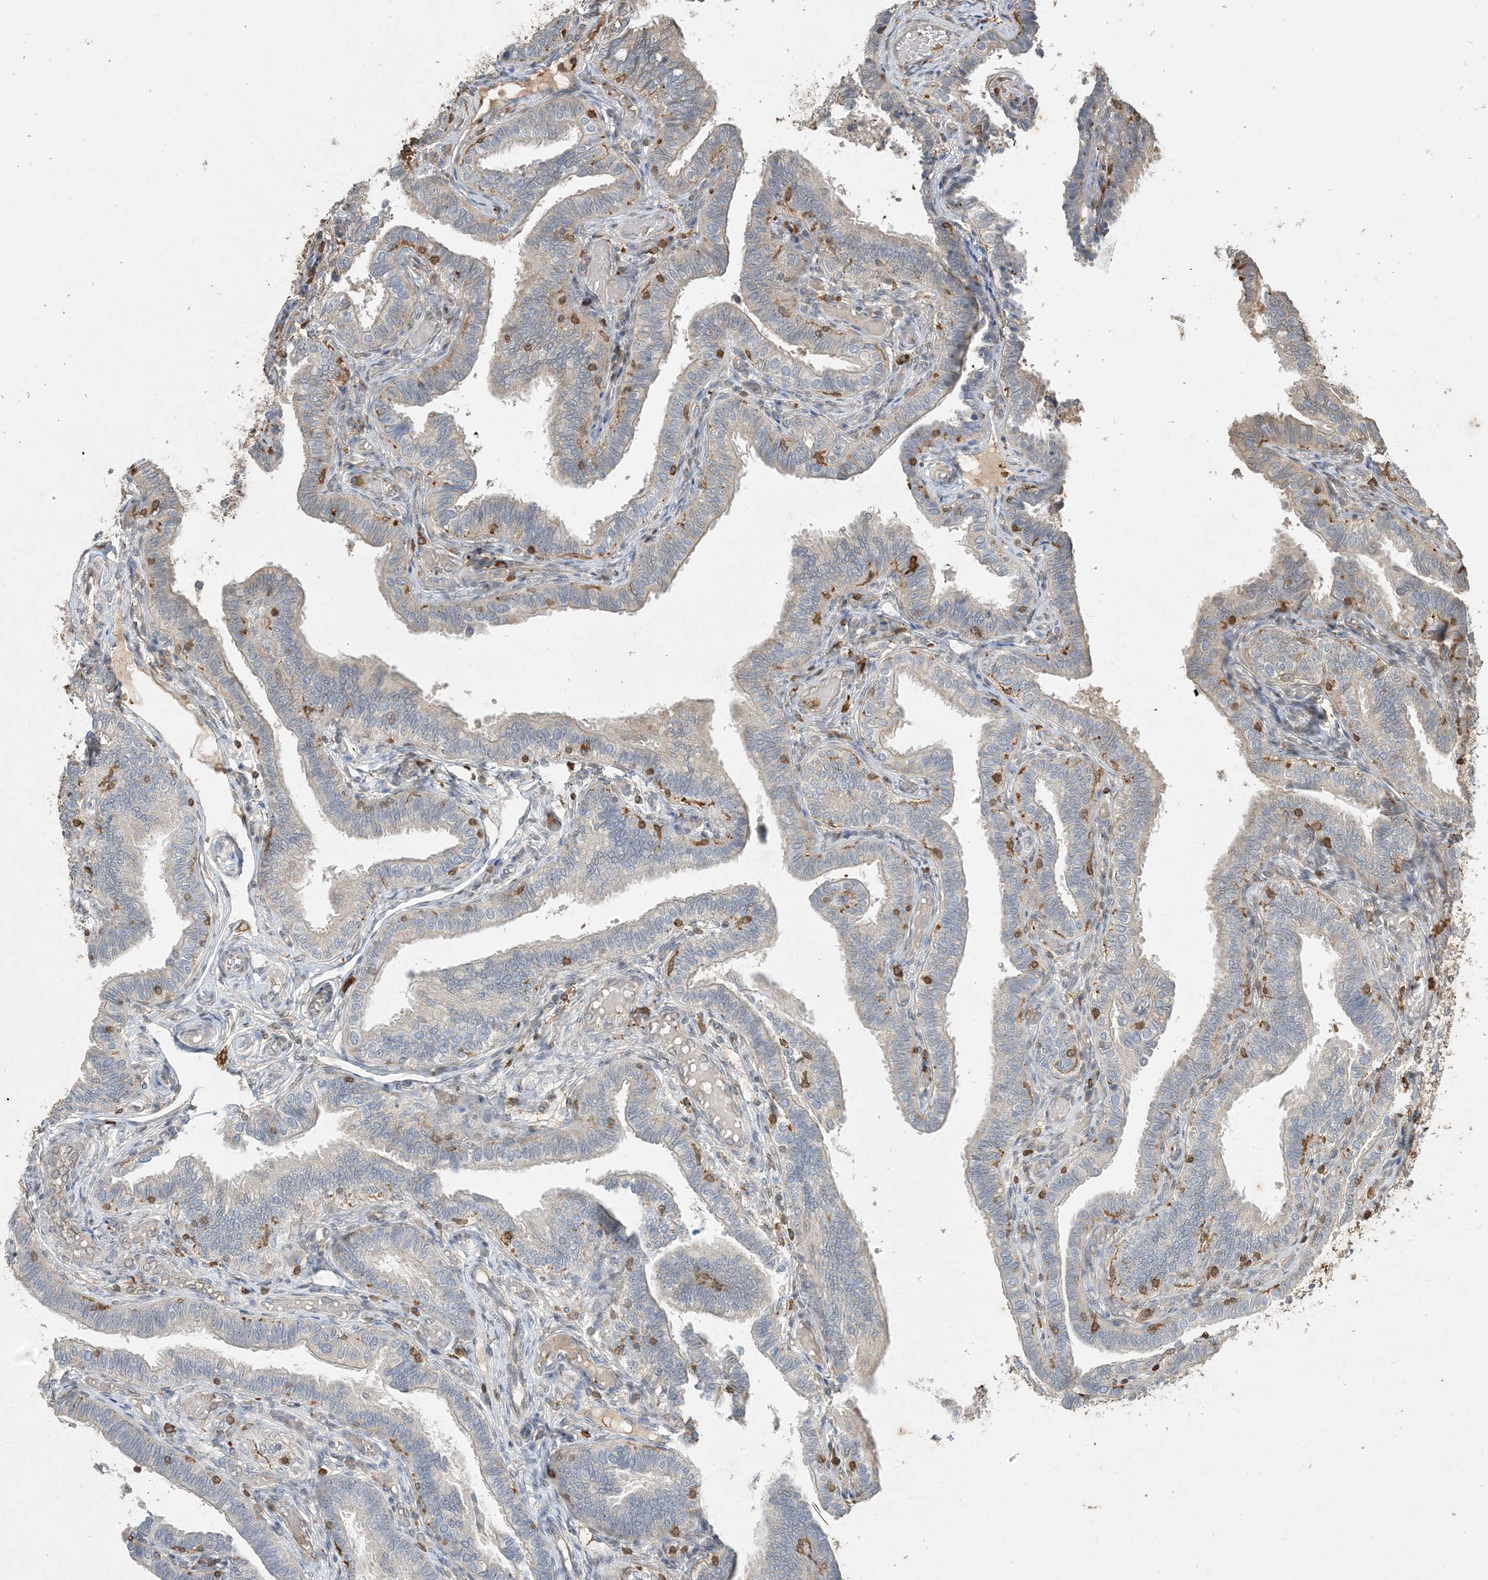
{"staining": {"intensity": "negative", "quantity": "none", "location": "none"}, "tissue": "fallopian tube", "cell_type": "Glandular cells", "image_type": "normal", "snomed": [{"axis": "morphology", "description": "Normal tissue, NOS"}, {"axis": "topography", "description": "Fallopian tube"}], "caption": "DAB immunohistochemical staining of normal human fallopian tube demonstrates no significant positivity in glandular cells.", "gene": "TMSB4X", "patient": {"sex": "female", "age": 39}}